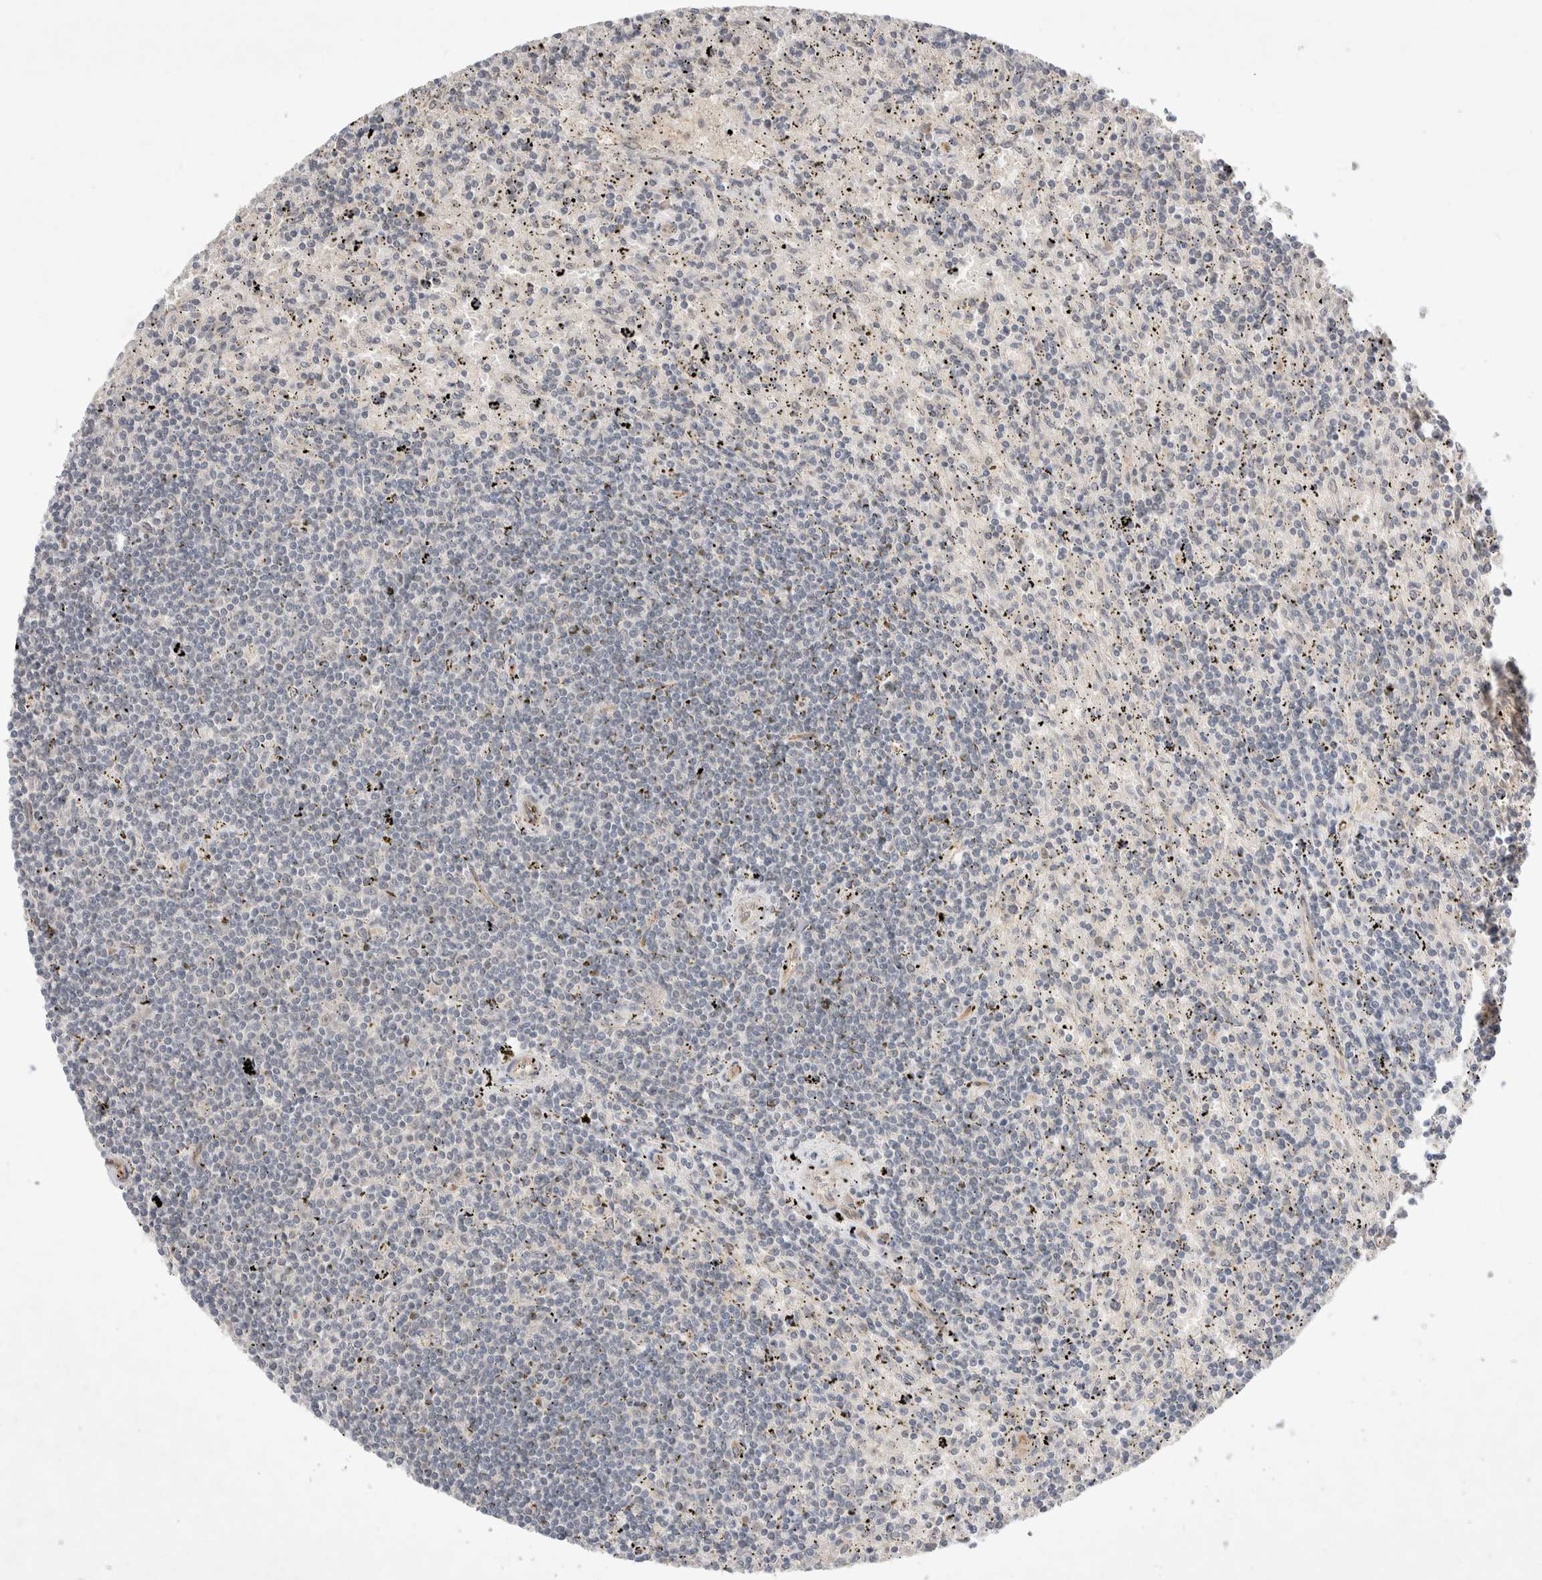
{"staining": {"intensity": "negative", "quantity": "none", "location": "none"}, "tissue": "lymphoma", "cell_type": "Tumor cells", "image_type": "cancer", "snomed": [{"axis": "morphology", "description": "Malignant lymphoma, non-Hodgkin's type, Low grade"}, {"axis": "topography", "description": "Spleen"}], "caption": "Malignant lymphoma, non-Hodgkin's type (low-grade) was stained to show a protein in brown. There is no significant staining in tumor cells.", "gene": "ZNF704", "patient": {"sex": "male", "age": 76}}